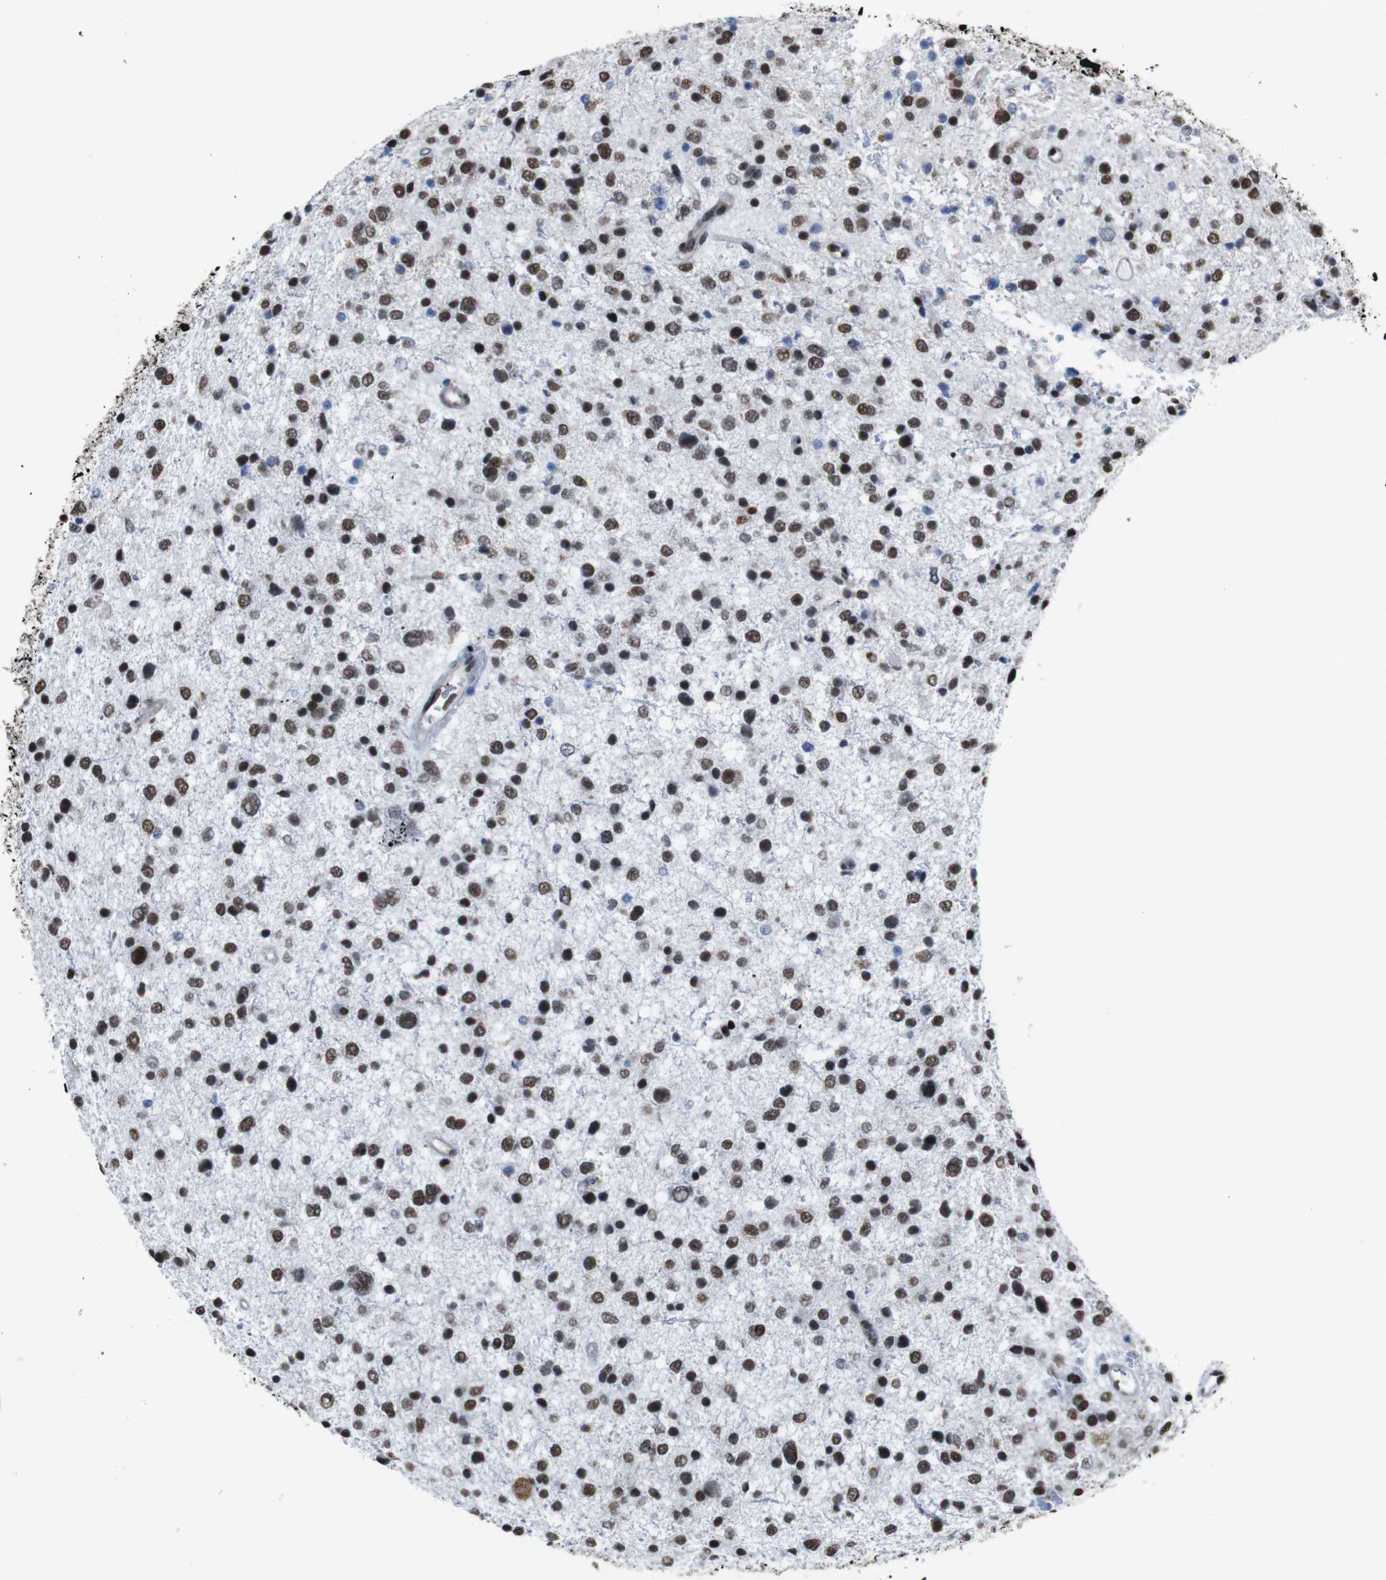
{"staining": {"intensity": "moderate", "quantity": ">75%", "location": "nuclear"}, "tissue": "glioma", "cell_type": "Tumor cells", "image_type": "cancer", "snomed": [{"axis": "morphology", "description": "Glioma, malignant, Low grade"}, {"axis": "topography", "description": "Brain"}], "caption": "Brown immunohistochemical staining in human malignant low-grade glioma reveals moderate nuclear expression in about >75% of tumor cells.", "gene": "ROMO1", "patient": {"sex": "female", "age": 37}}